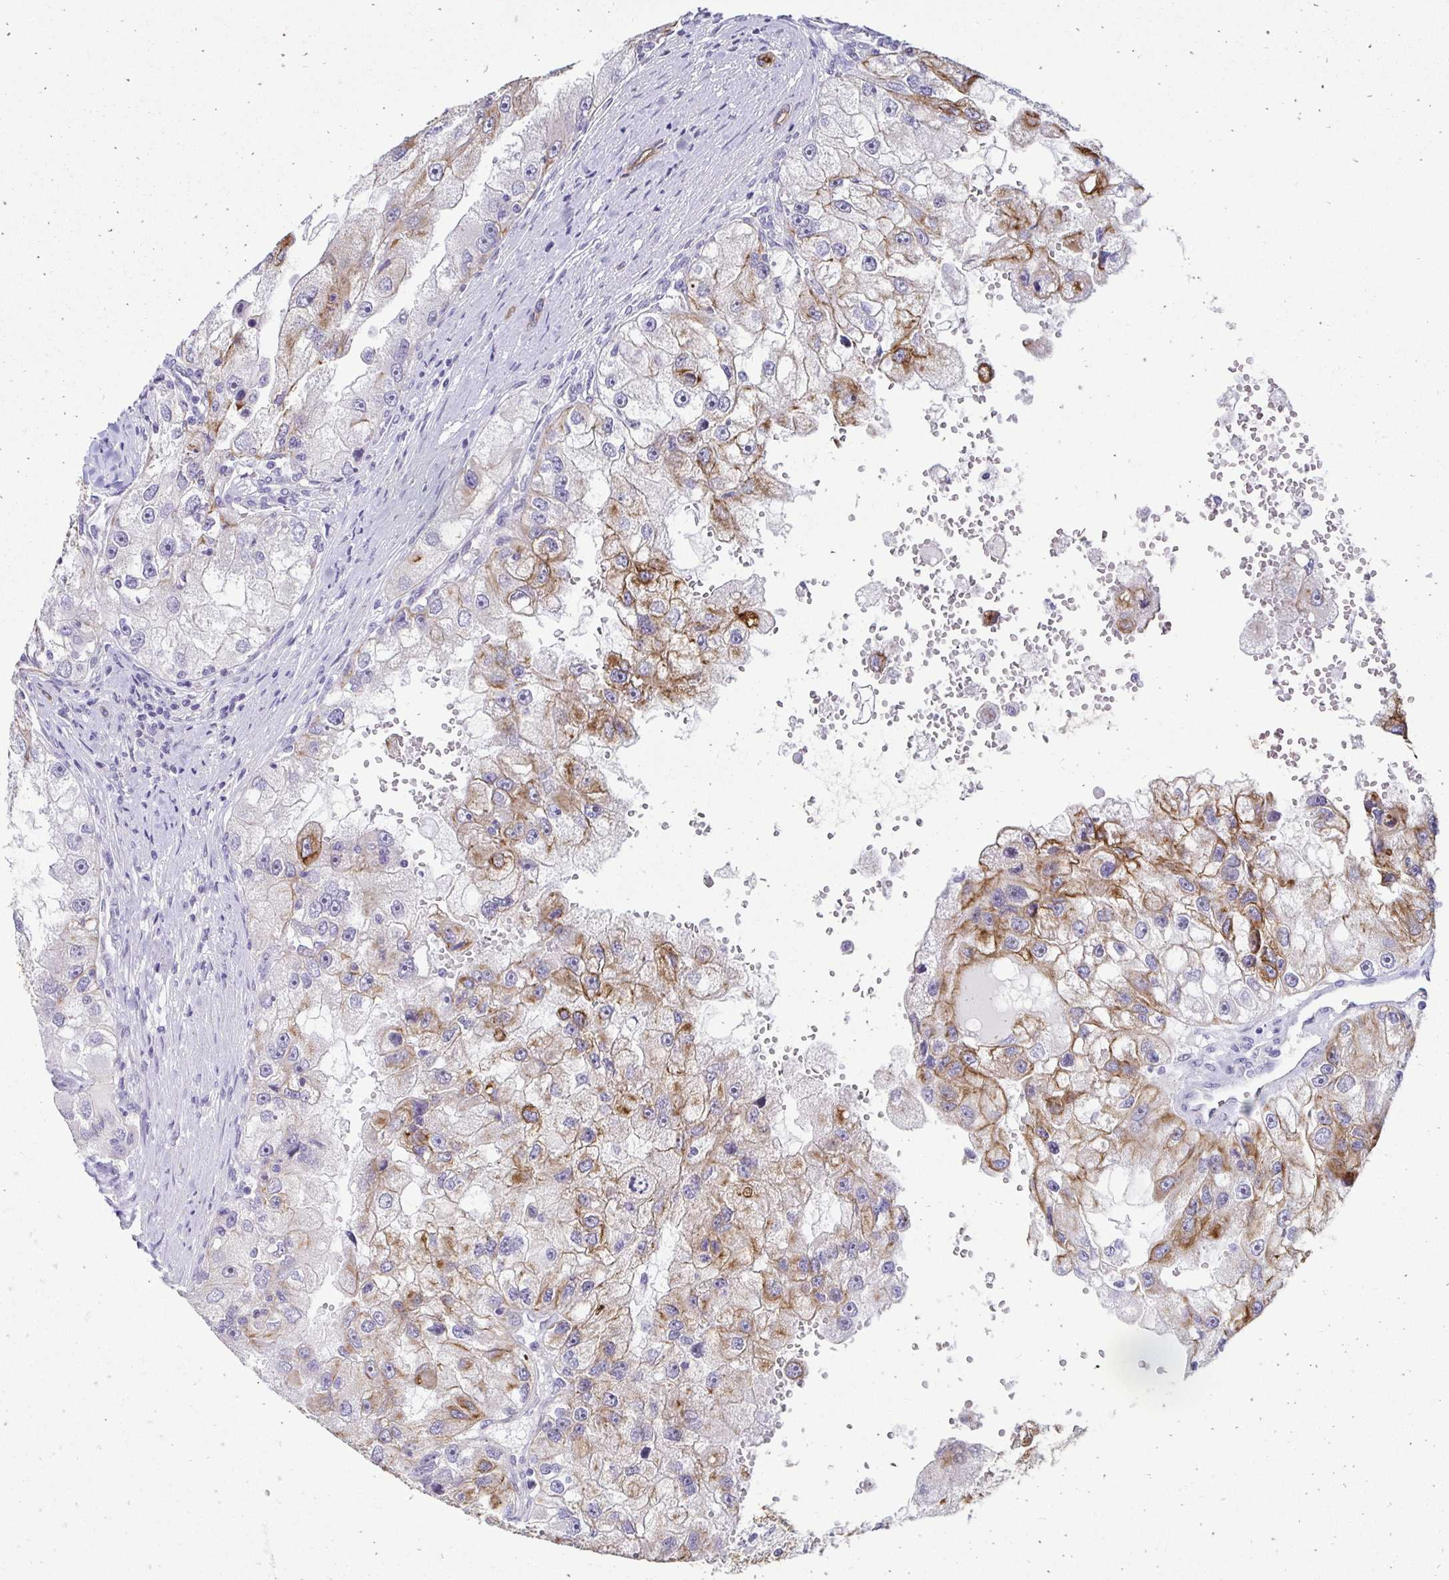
{"staining": {"intensity": "moderate", "quantity": "25%-75%", "location": "cytoplasmic/membranous"}, "tissue": "renal cancer", "cell_type": "Tumor cells", "image_type": "cancer", "snomed": [{"axis": "morphology", "description": "Adenocarcinoma, NOS"}, {"axis": "topography", "description": "Kidney"}], "caption": "A brown stain highlights moderate cytoplasmic/membranous staining of a protein in renal cancer tumor cells.", "gene": "C1QTNF2", "patient": {"sex": "male", "age": 63}}